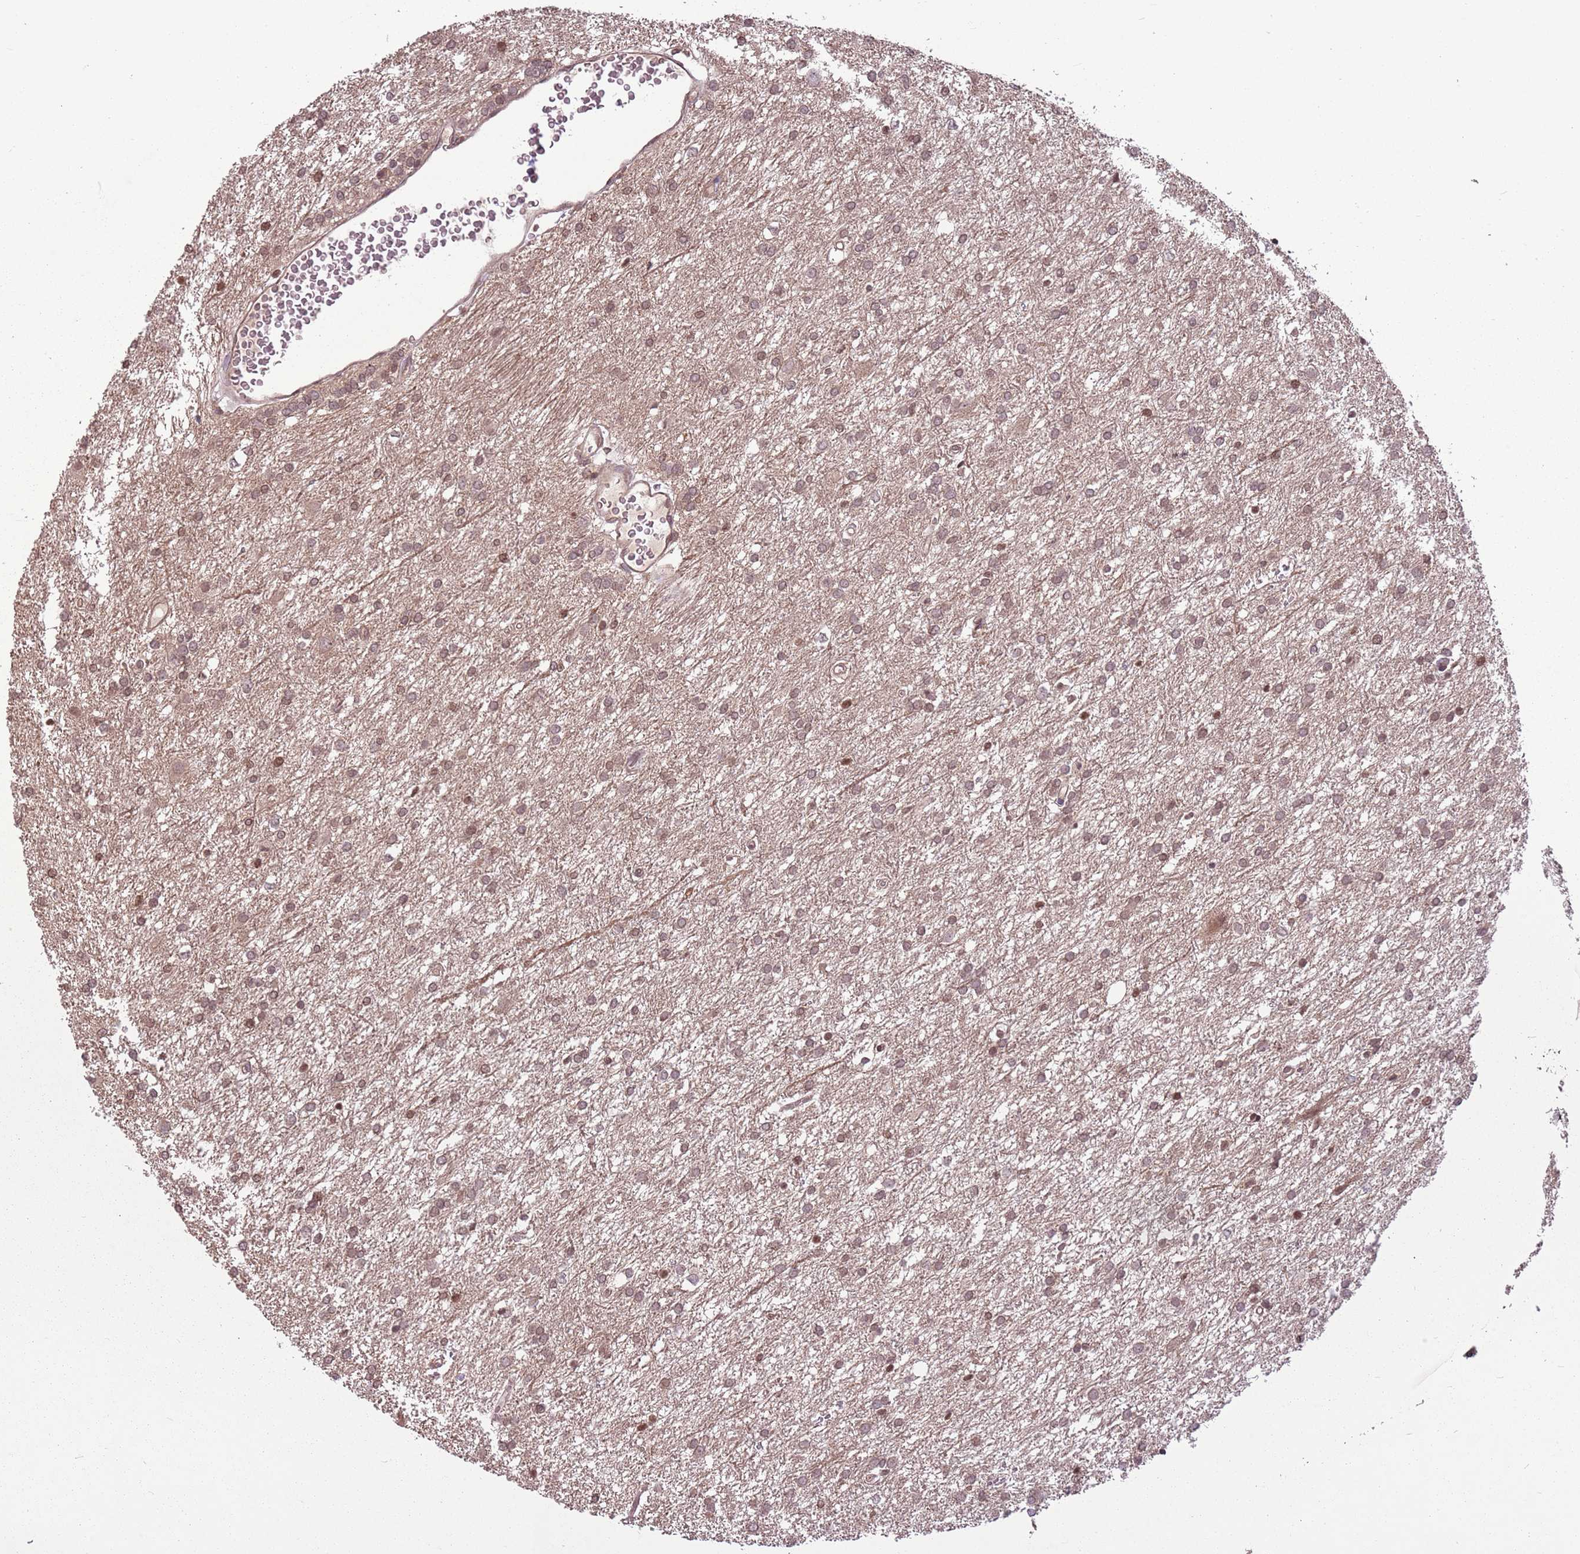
{"staining": {"intensity": "moderate", "quantity": "25%-75%", "location": "nuclear"}, "tissue": "glioma", "cell_type": "Tumor cells", "image_type": "cancer", "snomed": [{"axis": "morphology", "description": "Glioma, malignant, High grade"}, {"axis": "topography", "description": "Brain"}], "caption": "Moderate nuclear staining is present in about 25%-75% of tumor cells in glioma. (Brightfield microscopy of DAB IHC at high magnification).", "gene": "CAPN9", "patient": {"sex": "female", "age": 50}}